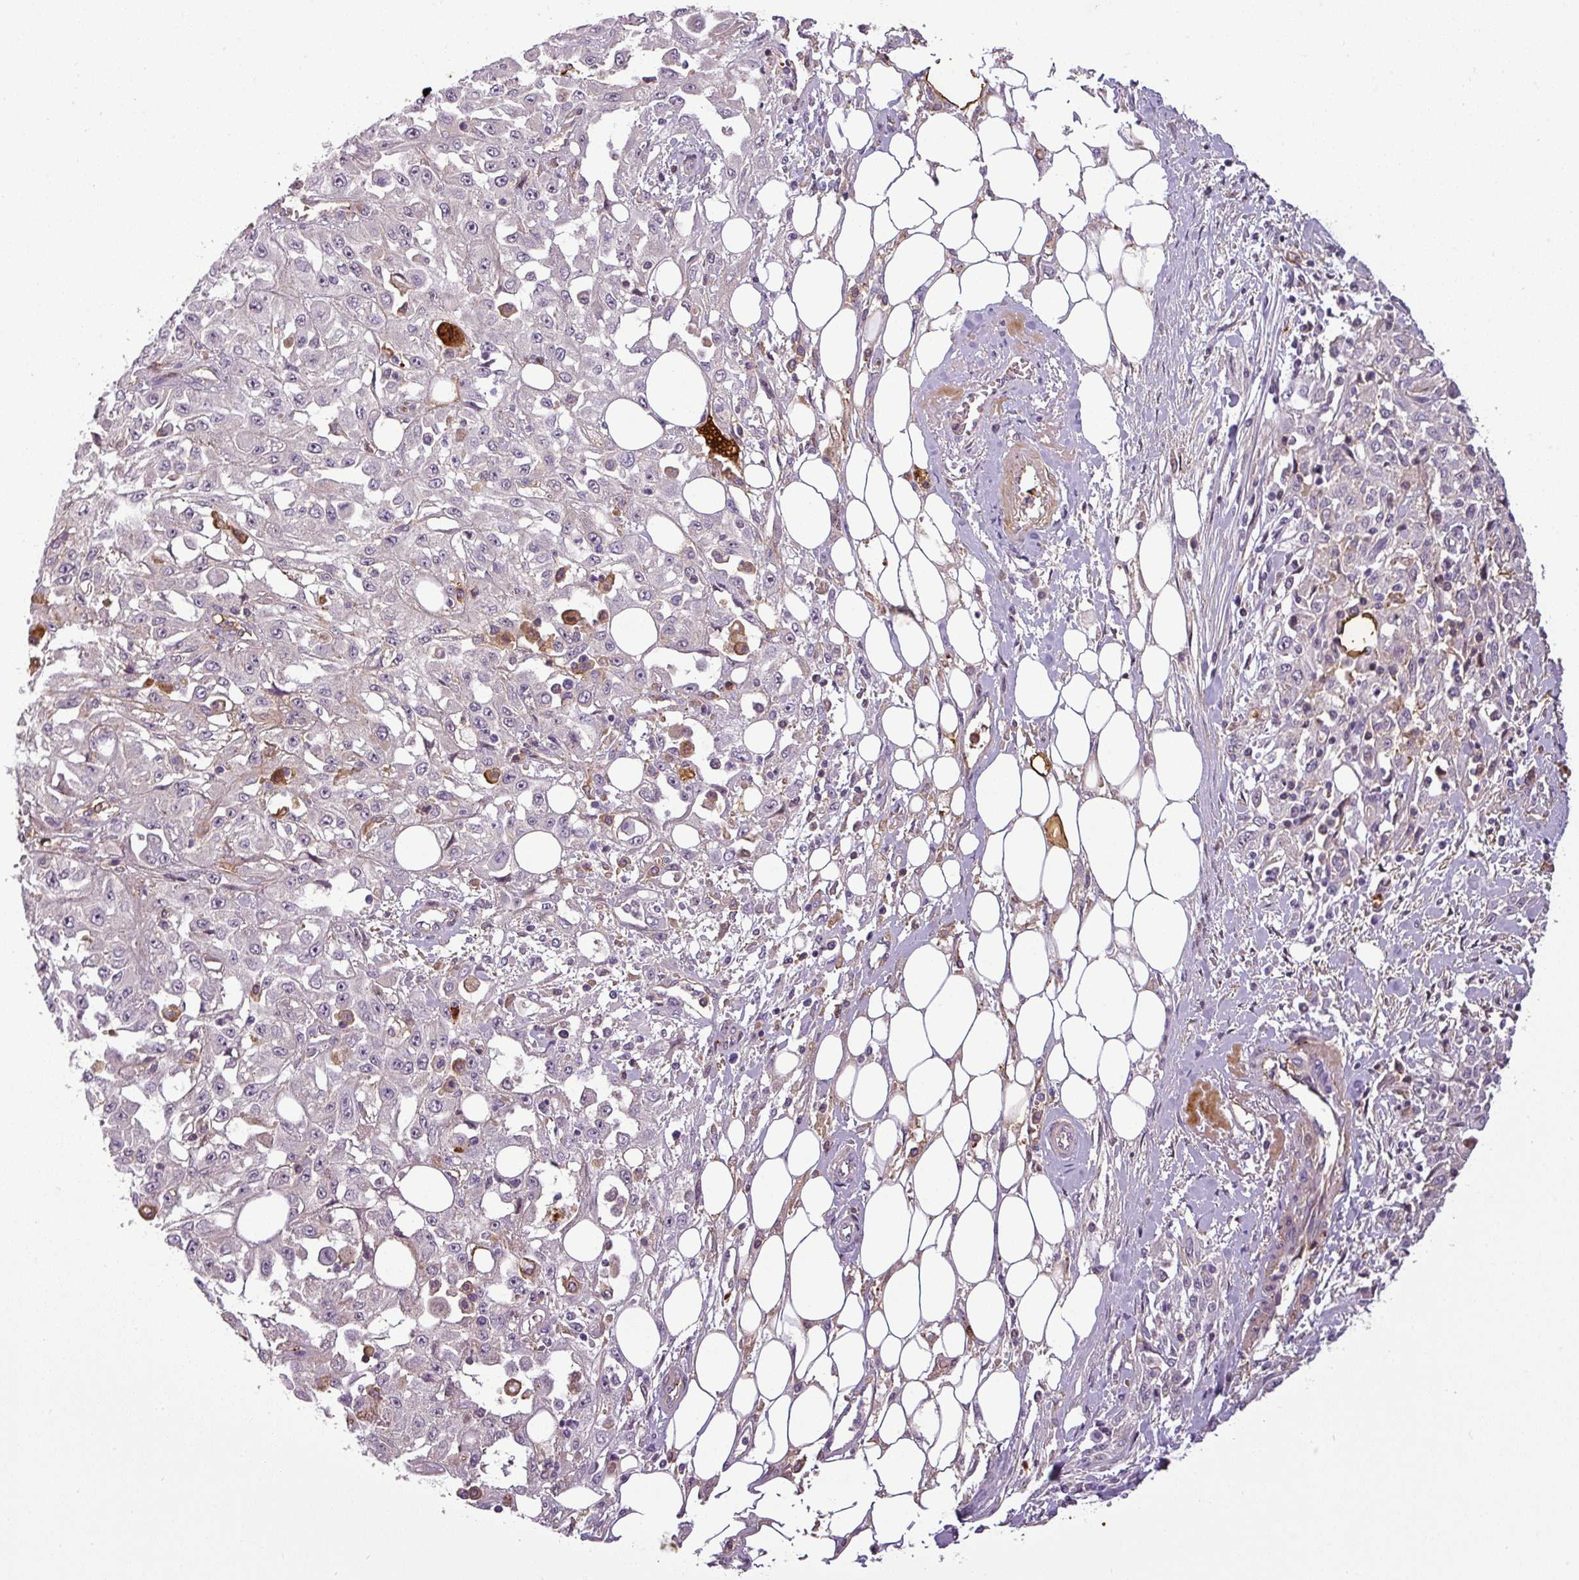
{"staining": {"intensity": "negative", "quantity": "none", "location": "none"}, "tissue": "skin cancer", "cell_type": "Tumor cells", "image_type": "cancer", "snomed": [{"axis": "morphology", "description": "Squamous cell carcinoma, NOS"}, {"axis": "morphology", "description": "Squamous cell carcinoma, metastatic, NOS"}, {"axis": "topography", "description": "Skin"}, {"axis": "topography", "description": "Lymph node"}], "caption": "DAB immunohistochemical staining of skin cancer (squamous cell carcinoma) exhibits no significant staining in tumor cells.", "gene": "APOC1", "patient": {"sex": "male", "age": 75}}